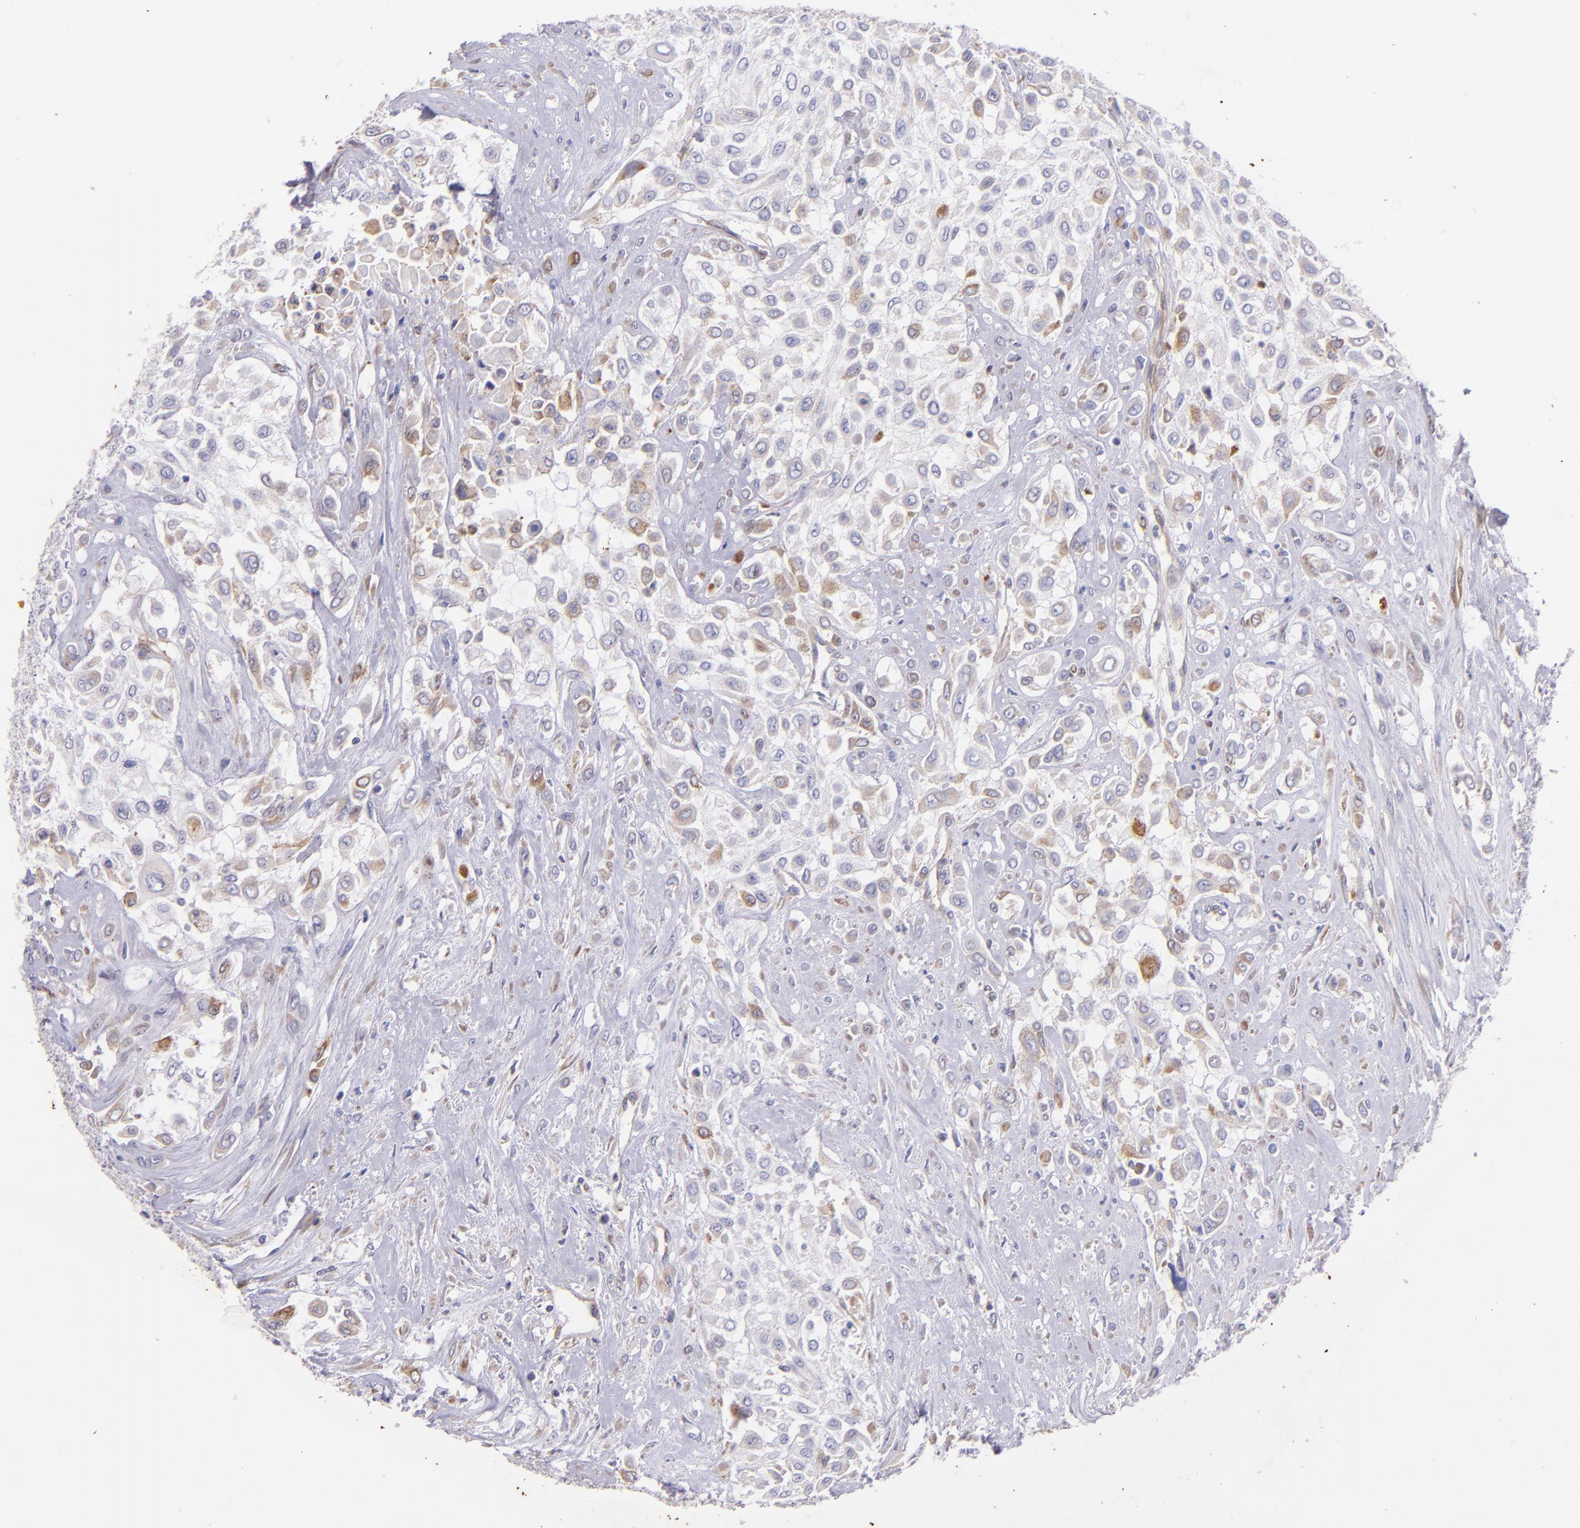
{"staining": {"intensity": "moderate", "quantity": "<25%", "location": "cytoplasmic/membranous"}, "tissue": "urothelial cancer", "cell_type": "Tumor cells", "image_type": "cancer", "snomed": [{"axis": "morphology", "description": "Urothelial carcinoma, High grade"}, {"axis": "topography", "description": "Urinary bladder"}], "caption": "Urothelial cancer stained with a protein marker reveals moderate staining in tumor cells.", "gene": "RET", "patient": {"sex": "male", "age": 57}}